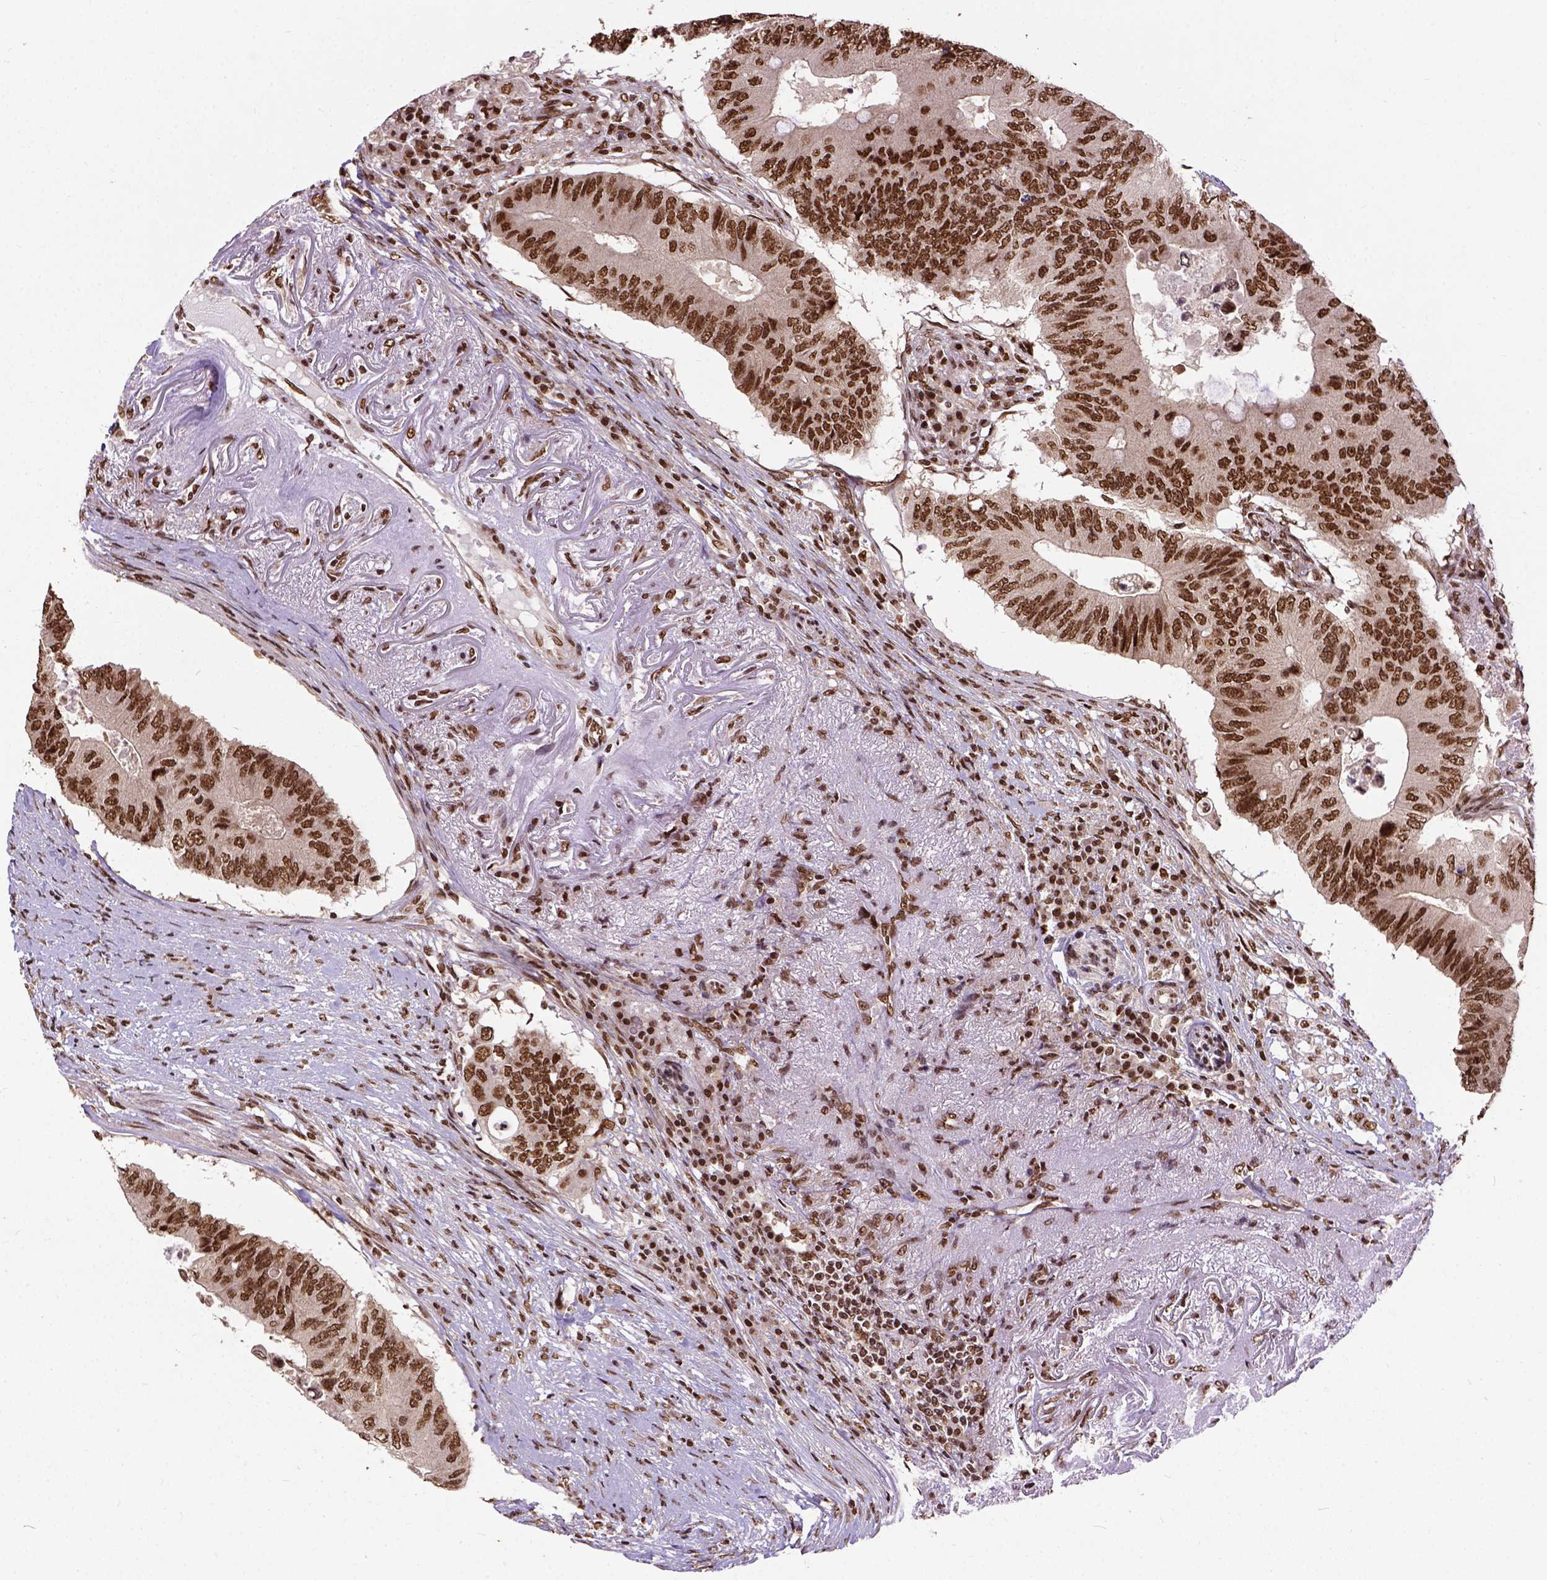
{"staining": {"intensity": "moderate", "quantity": ">75%", "location": "nuclear"}, "tissue": "colorectal cancer", "cell_type": "Tumor cells", "image_type": "cancer", "snomed": [{"axis": "morphology", "description": "Adenocarcinoma, NOS"}, {"axis": "topography", "description": "Colon"}], "caption": "Immunohistochemical staining of human adenocarcinoma (colorectal) shows moderate nuclear protein expression in approximately >75% of tumor cells.", "gene": "NACC1", "patient": {"sex": "male", "age": 71}}